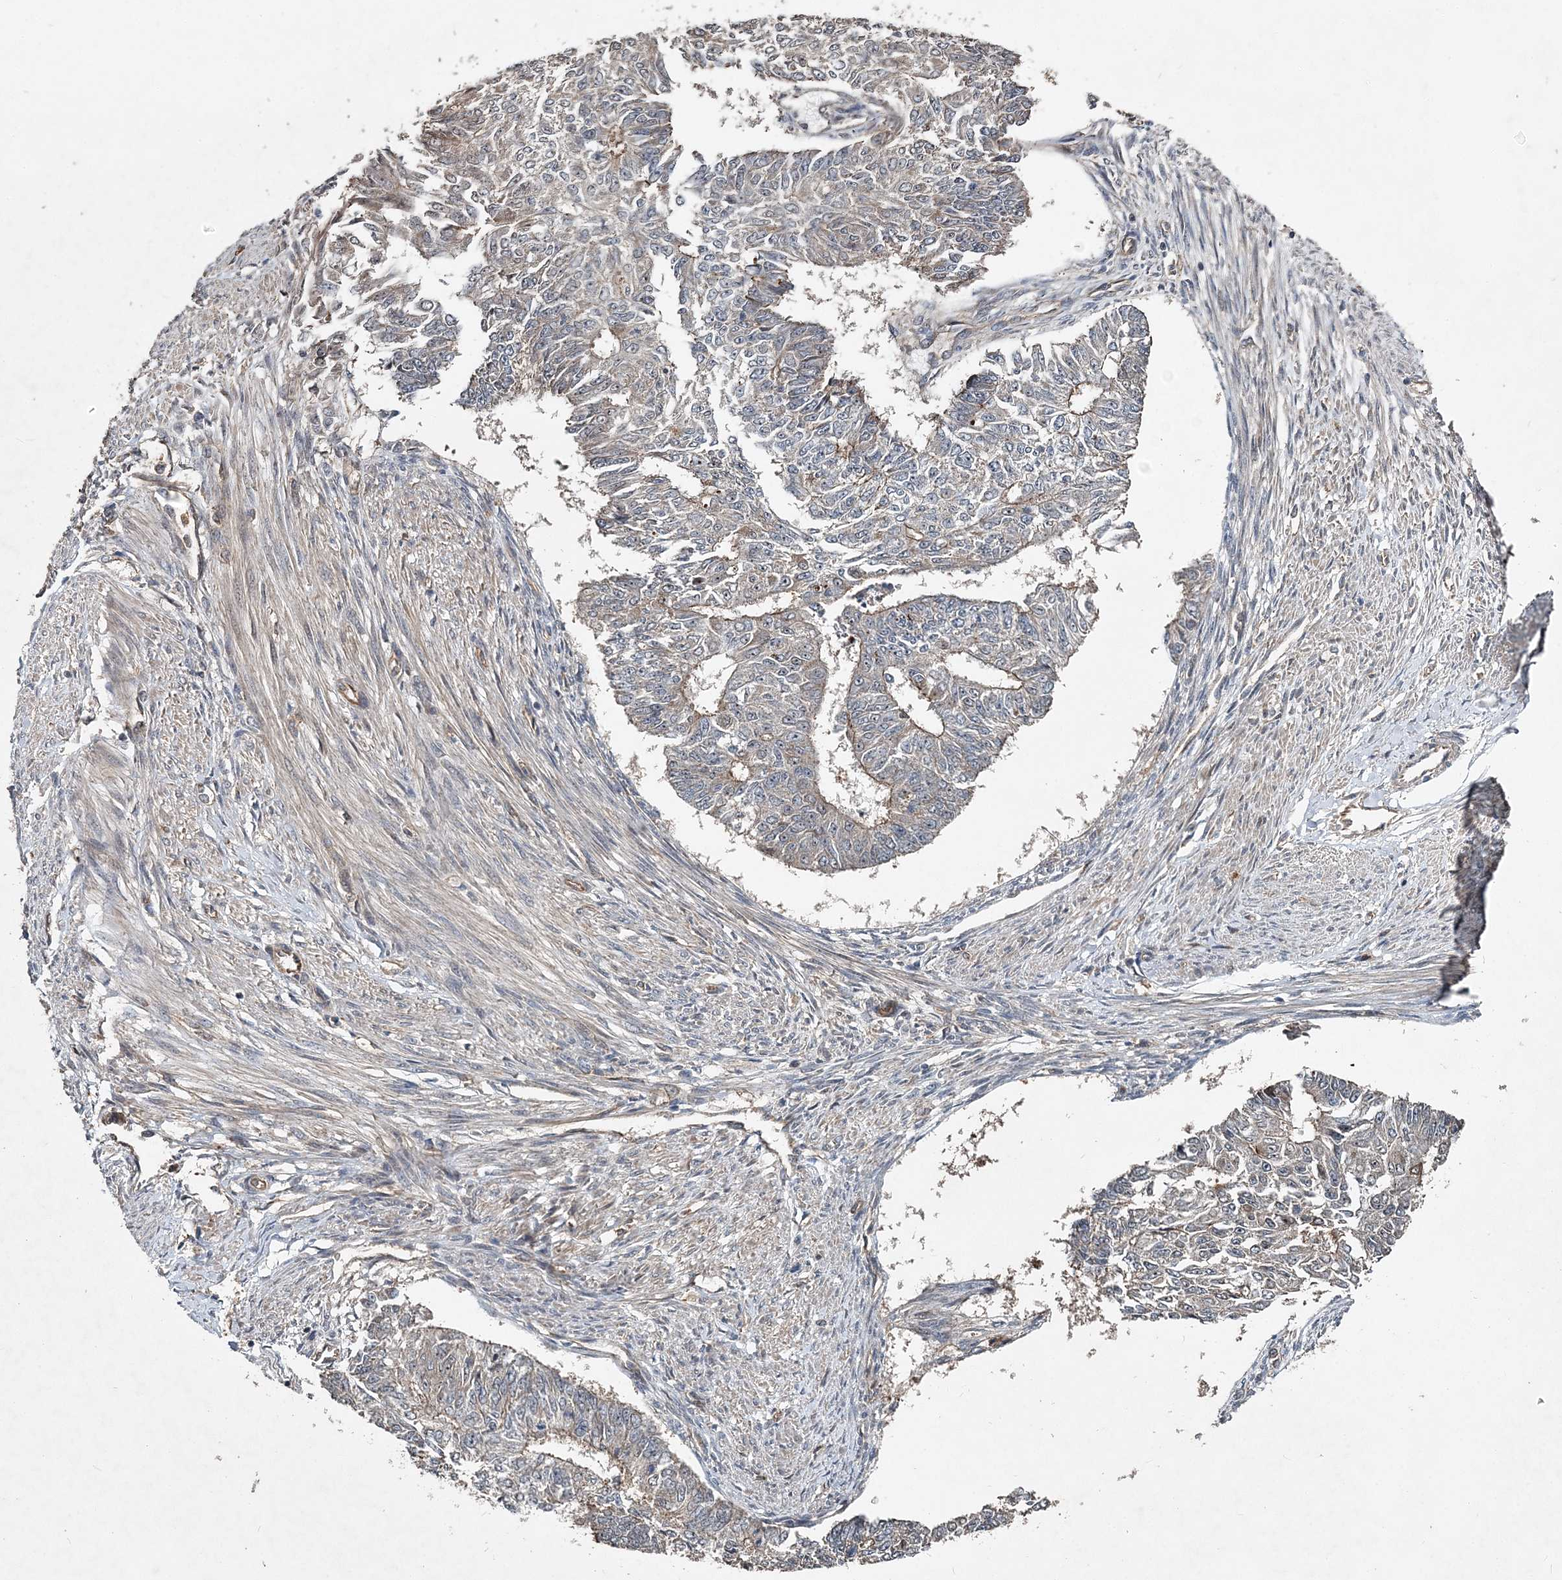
{"staining": {"intensity": "moderate", "quantity": "<25%", "location": "cytoplasmic/membranous"}, "tissue": "endometrial cancer", "cell_type": "Tumor cells", "image_type": "cancer", "snomed": [{"axis": "morphology", "description": "Adenocarcinoma, NOS"}, {"axis": "topography", "description": "Endometrium"}], "caption": "A low amount of moderate cytoplasmic/membranous positivity is seen in about <25% of tumor cells in endometrial cancer tissue.", "gene": "HYCC2", "patient": {"sex": "female", "age": 32}}